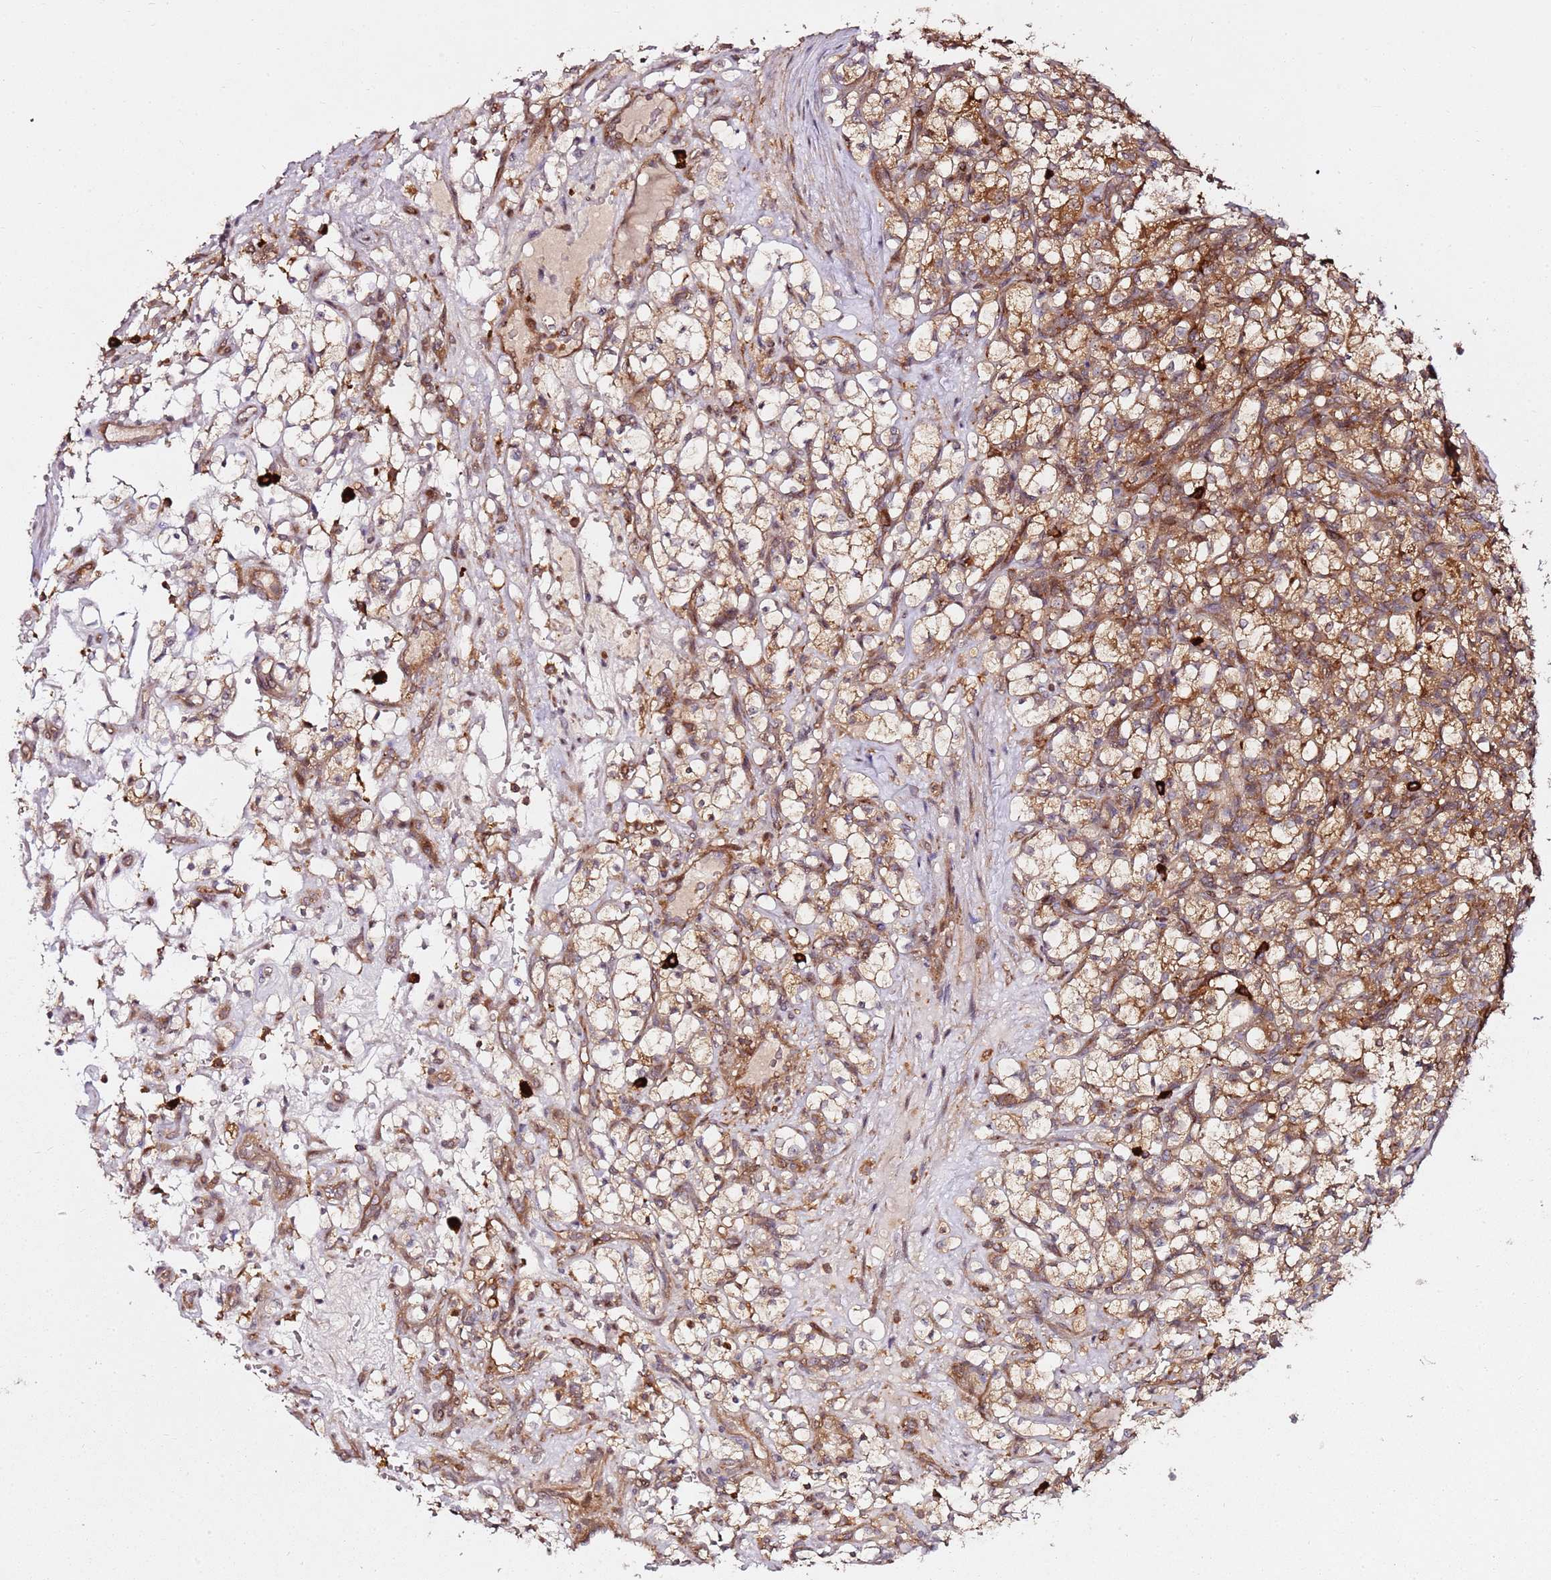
{"staining": {"intensity": "moderate", "quantity": ">75%", "location": "cytoplasmic/membranous"}, "tissue": "renal cancer", "cell_type": "Tumor cells", "image_type": "cancer", "snomed": [{"axis": "morphology", "description": "Adenocarcinoma, NOS"}, {"axis": "topography", "description": "Kidney"}], "caption": "Moderate cytoplasmic/membranous positivity is appreciated in approximately >75% of tumor cells in renal cancer.", "gene": "PRMT7", "patient": {"sex": "female", "age": 69}}